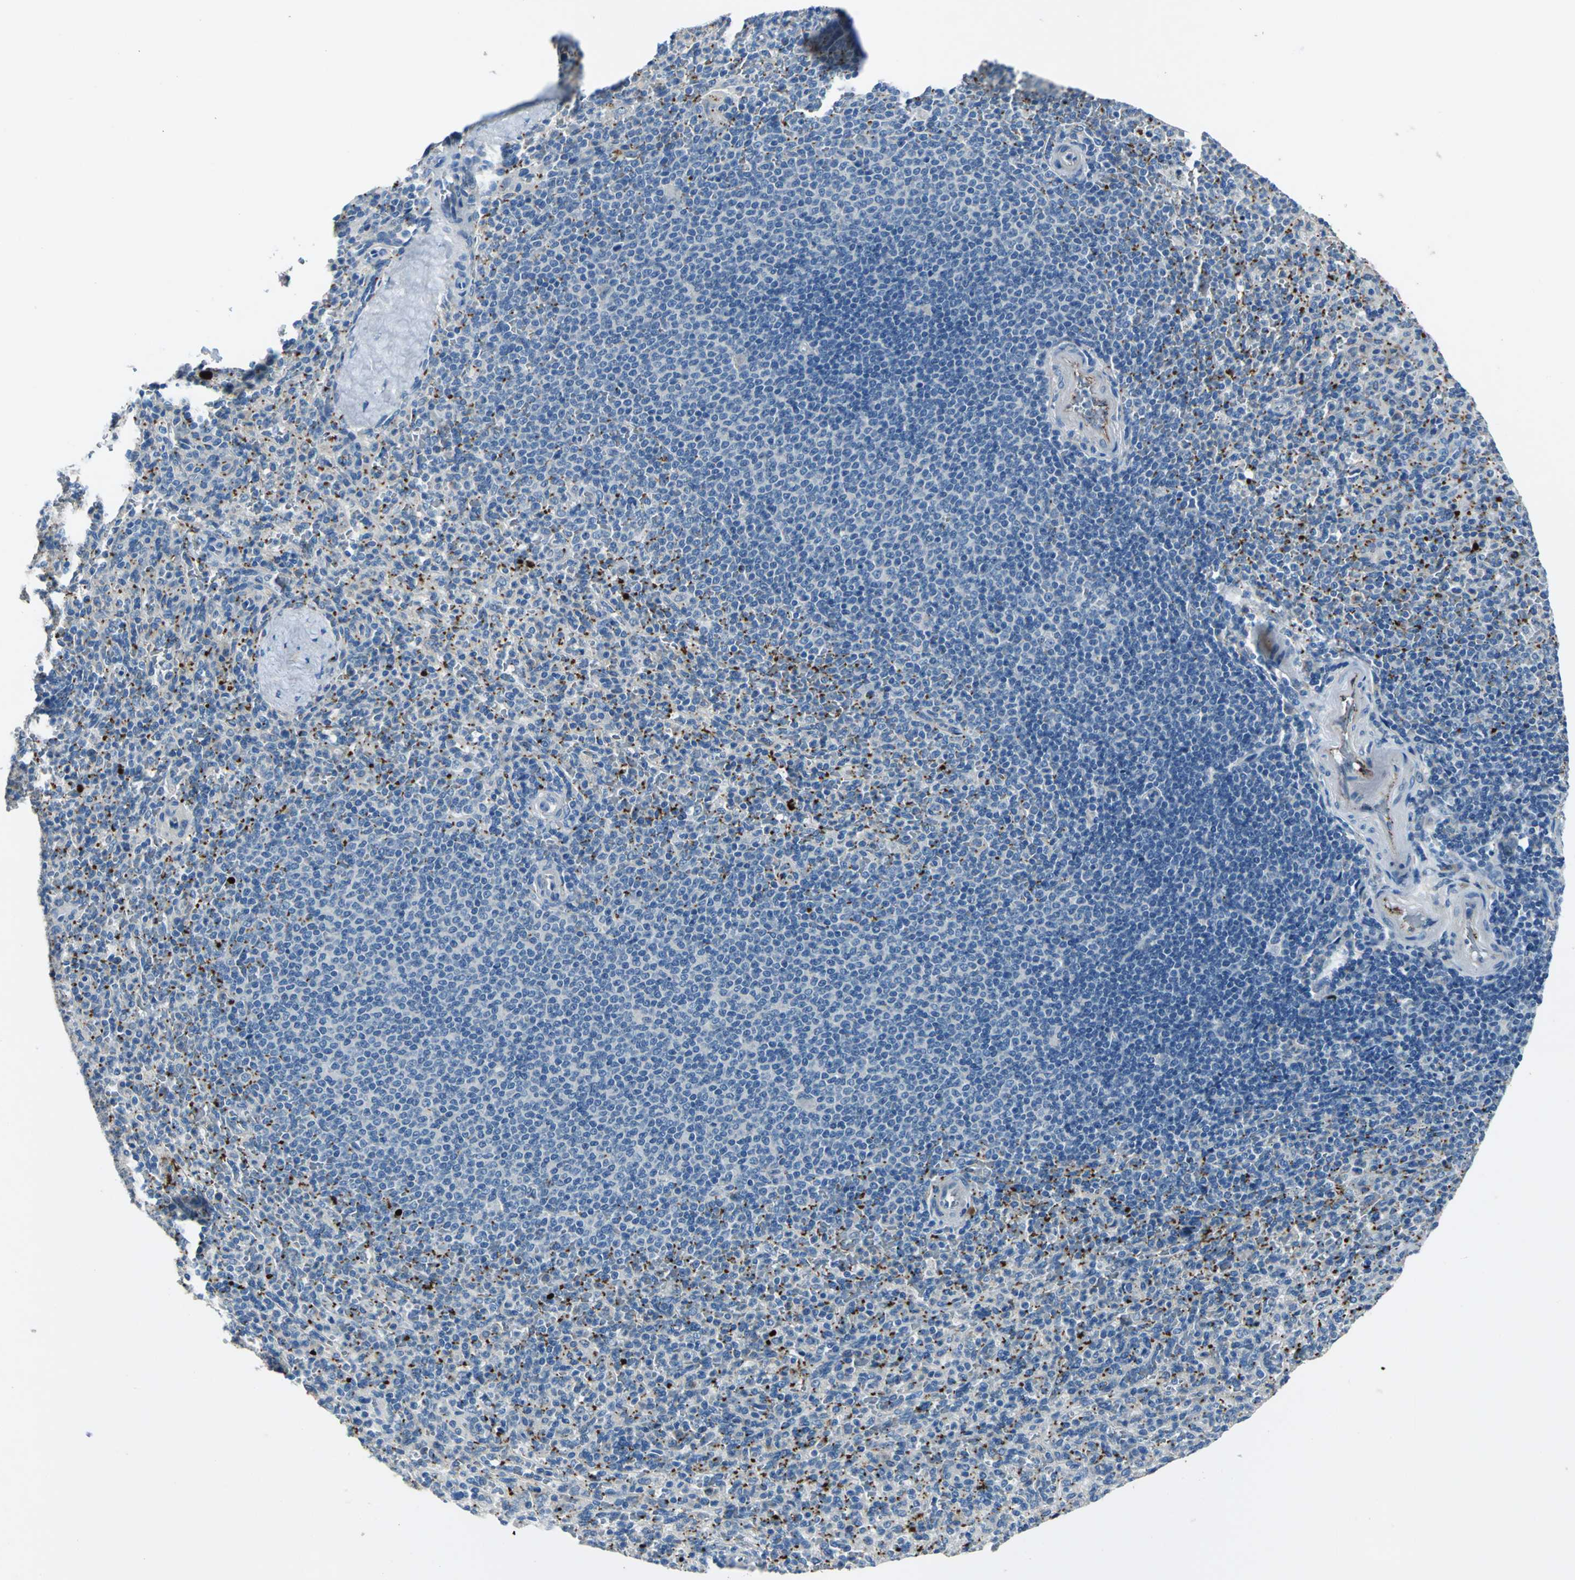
{"staining": {"intensity": "negative", "quantity": "none", "location": "none"}, "tissue": "spleen", "cell_type": "Cells in red pulp", "image_type": "normal", "snomed": [{"axis": "morphology", "description": "Normal tissue, NOS"}, {"axis": "topography", "description": "Spleen"}], "caption": "A photomicrograph of spleen stained for a protein shows no brown staining in cells in red pulp. (DAB immunohistochemistry visualized using brightfield microscopy, high magnification).", "gene": "SELP", "patient": {"sex": "male", "age": 36}}